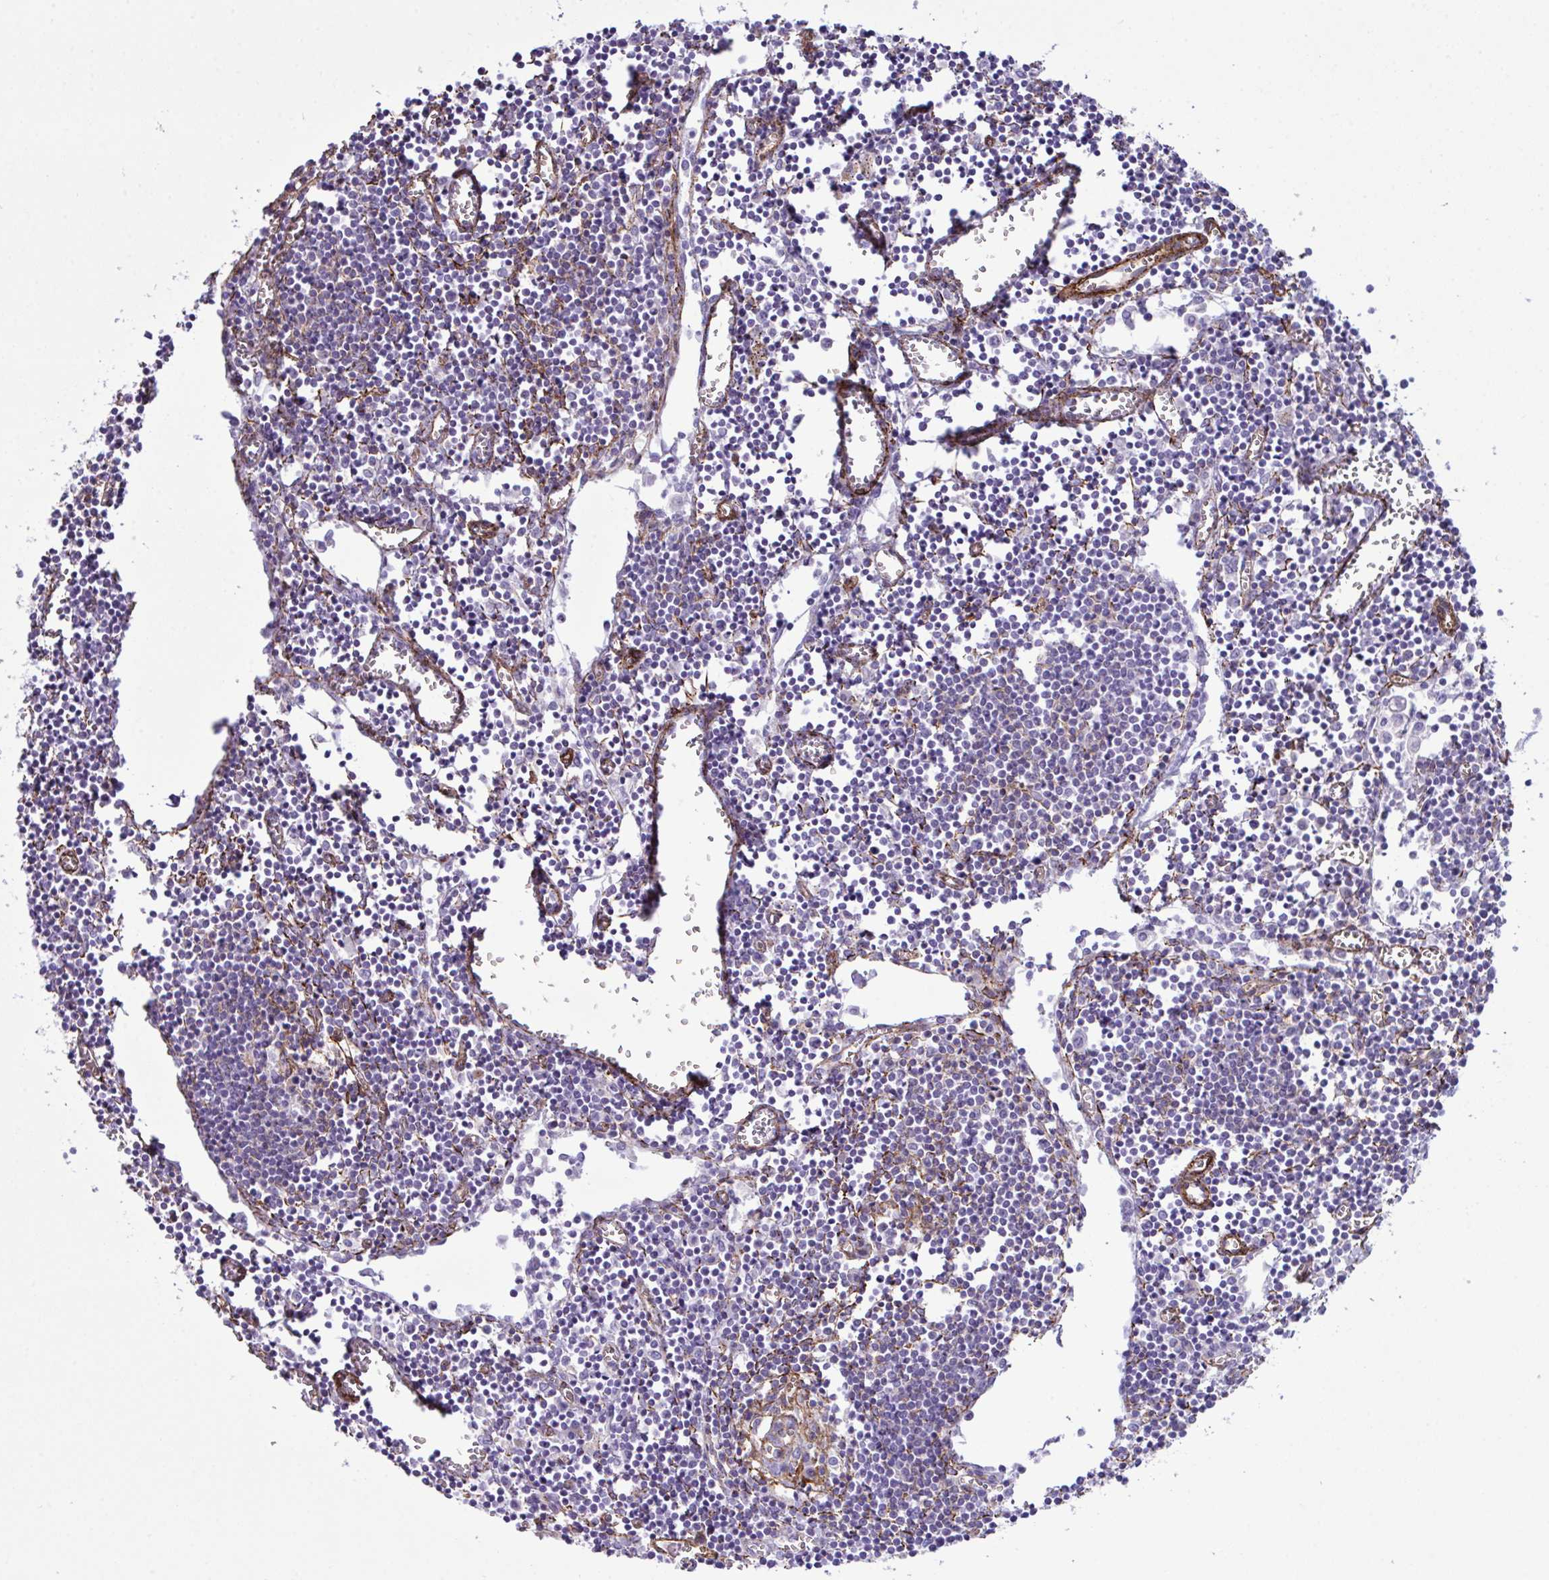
{"staining": {"intensity": "strong", "quantity": "<25%", "location": "cytoplasmic/membranous"}, "tissue": "lymph node", "cell_type": "Germinal center cells", "image_type": "normal", "snomed": [{"axis": "morphology", "description": "Normal tissue, NOS"}, {"axis": "topography", "description": "Lymph node"}], "caption": "Immunohistochemistry micrograph of normal lymph node stained for a protein (brown), which shows medium levels of strong cytoplasmic/membranous staining in approximately <25% of germinal center cells.", "gene": "SYNPO2L", "patient": {"sex": "male", "age": 66}}